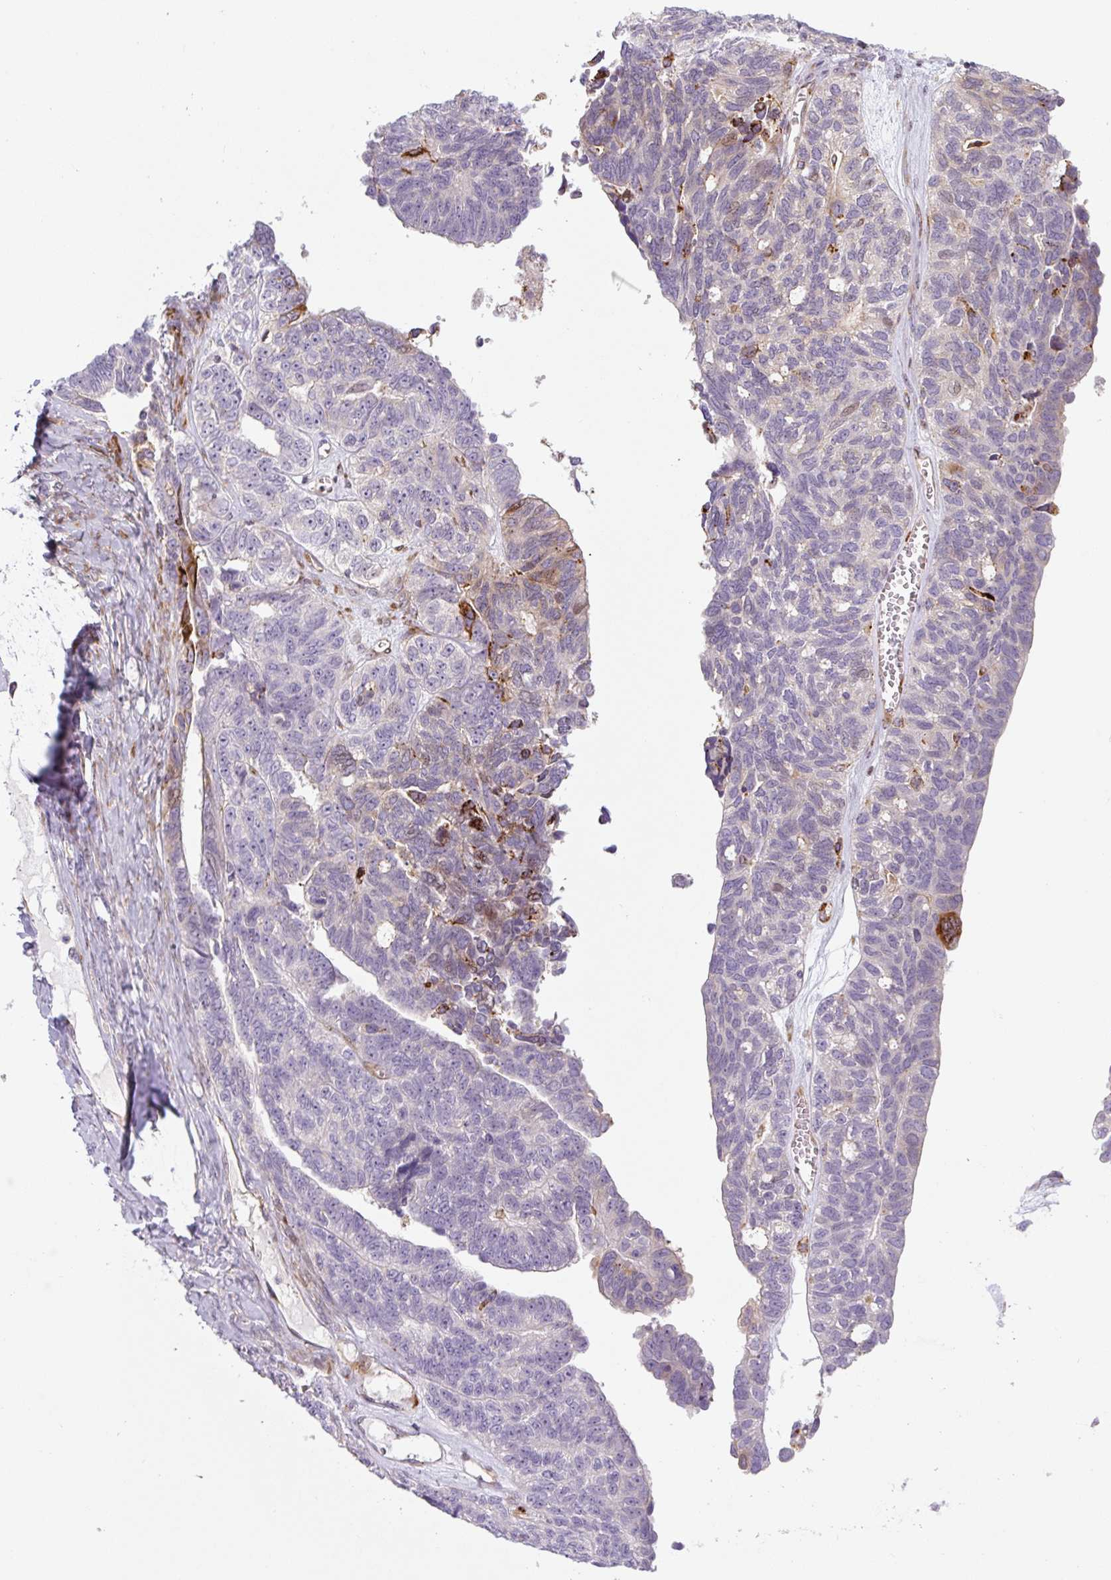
{"staining": {"intensity": "strong", "quantity": "<25%", "location": "cytoplasmic/membranous"}, "tissue": "ovarian cancer", "cell_type": "Tumor cells", "image_type": "cancer", "snomed": [{"axis": "morphology", "description": "Cystadenocarcinoma, serous, NOS"}, {"axis": "topography", "description": "Ovary"}], "caption": "Tumor cells display medium levels of strong cytoplasmic/membranous expression in approximately <25% of cells in ovarian cancer (serous cystadenocarcinoma).", "gene": "DISP3", "patient": {"sex": "female", "age": 79}}